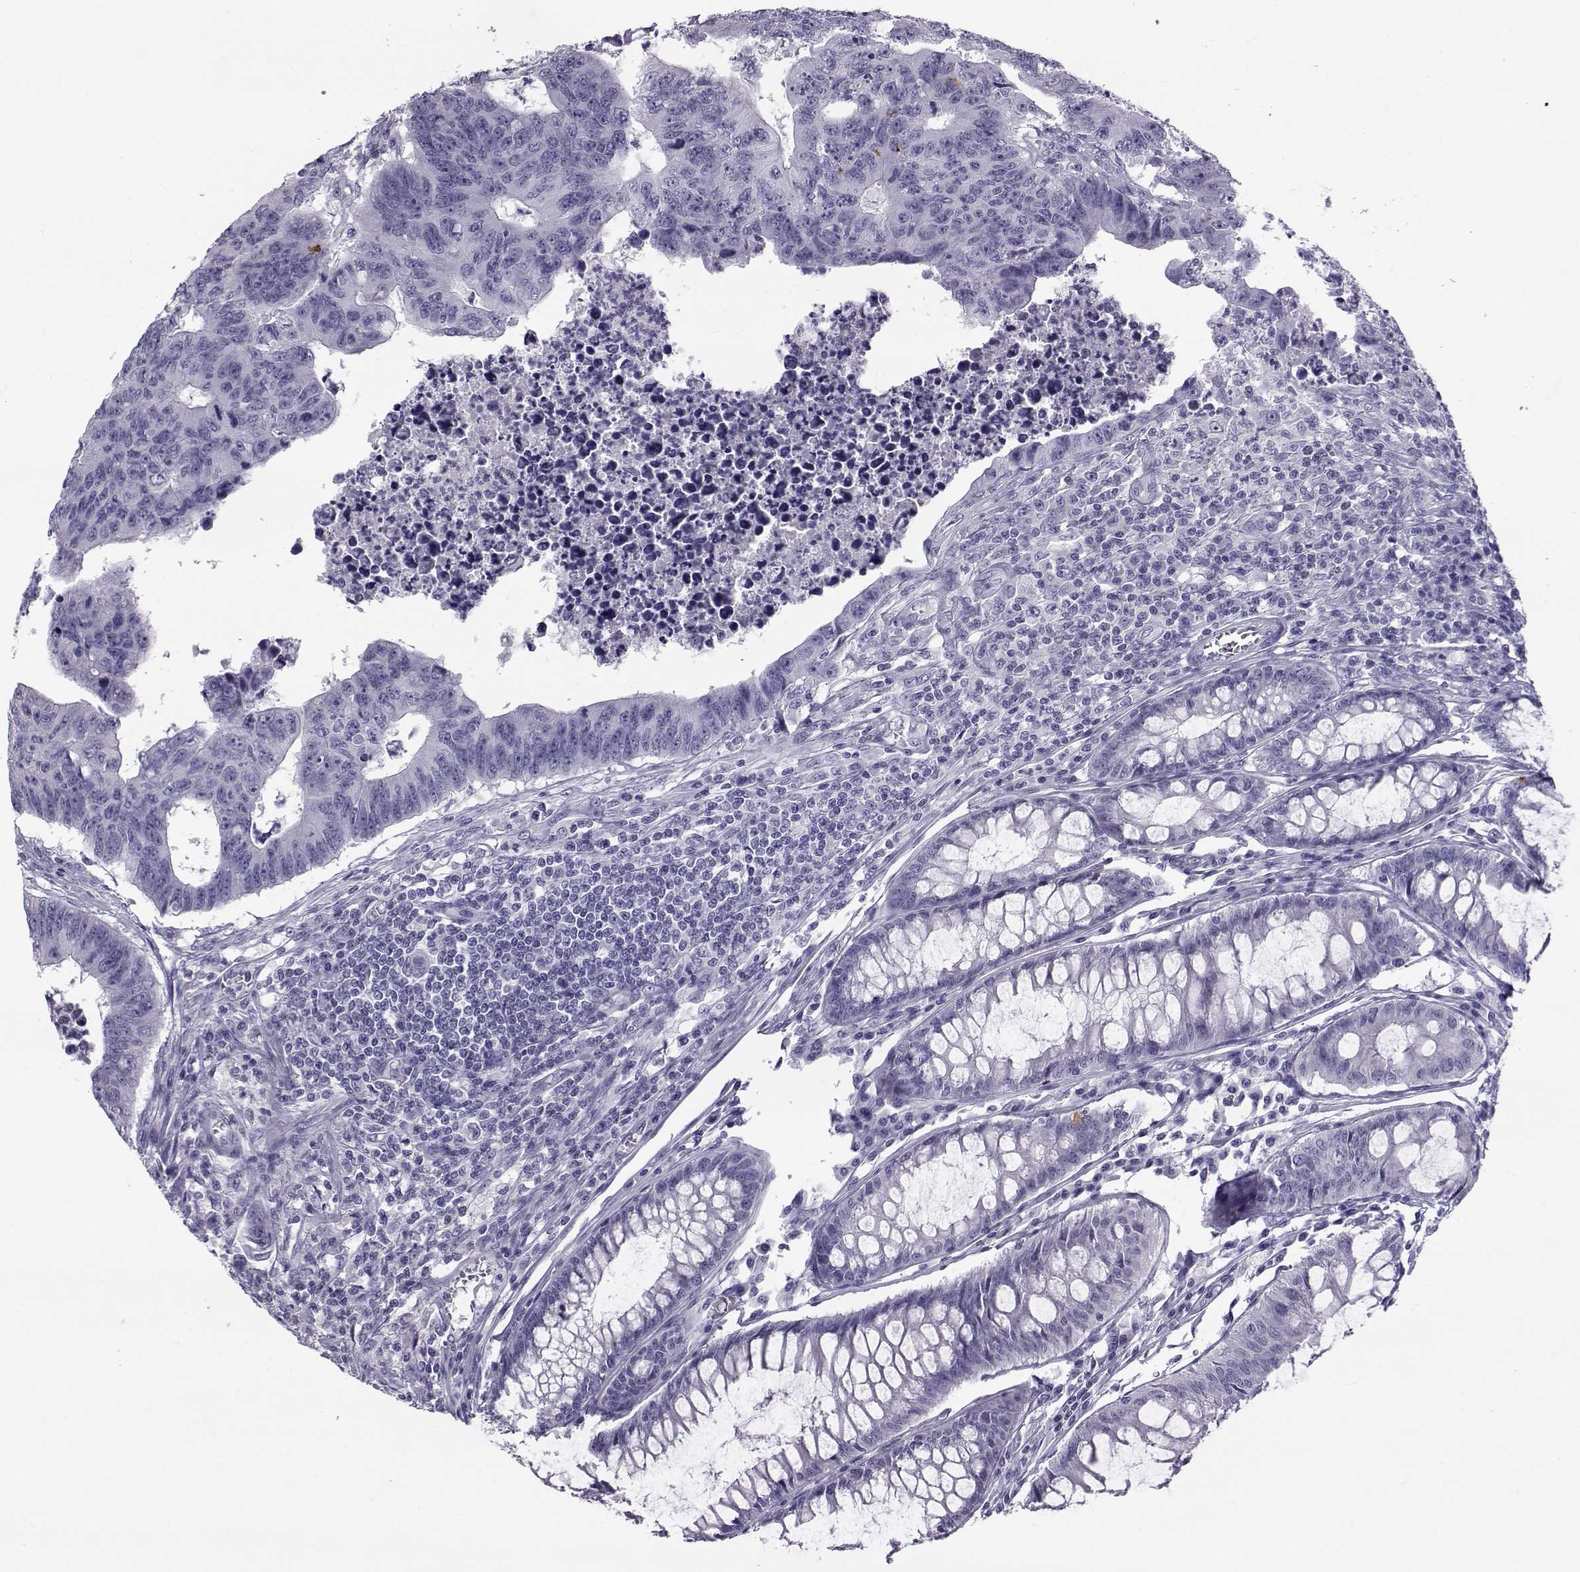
{"staining": {"intensity": "negative", "quantity": "none", "location": "none"}, "tissue": "colorectal cancer", "cell_type": "Tumor cells", "image_type": "cancer", "snomed": [{"axis": "morphology", "description": "Adenocarcinoma, NOS"}, {"axis": "topography", "description": "Rectum"}], "caption": "High power microscopy image of an immunohistochemistry (IHC) histopathology image of colorectal cancer, revealing no significant positivity in tumor cells.", "gene": "PCSK1N", "patient": {"sex": "female", "age": 85}}